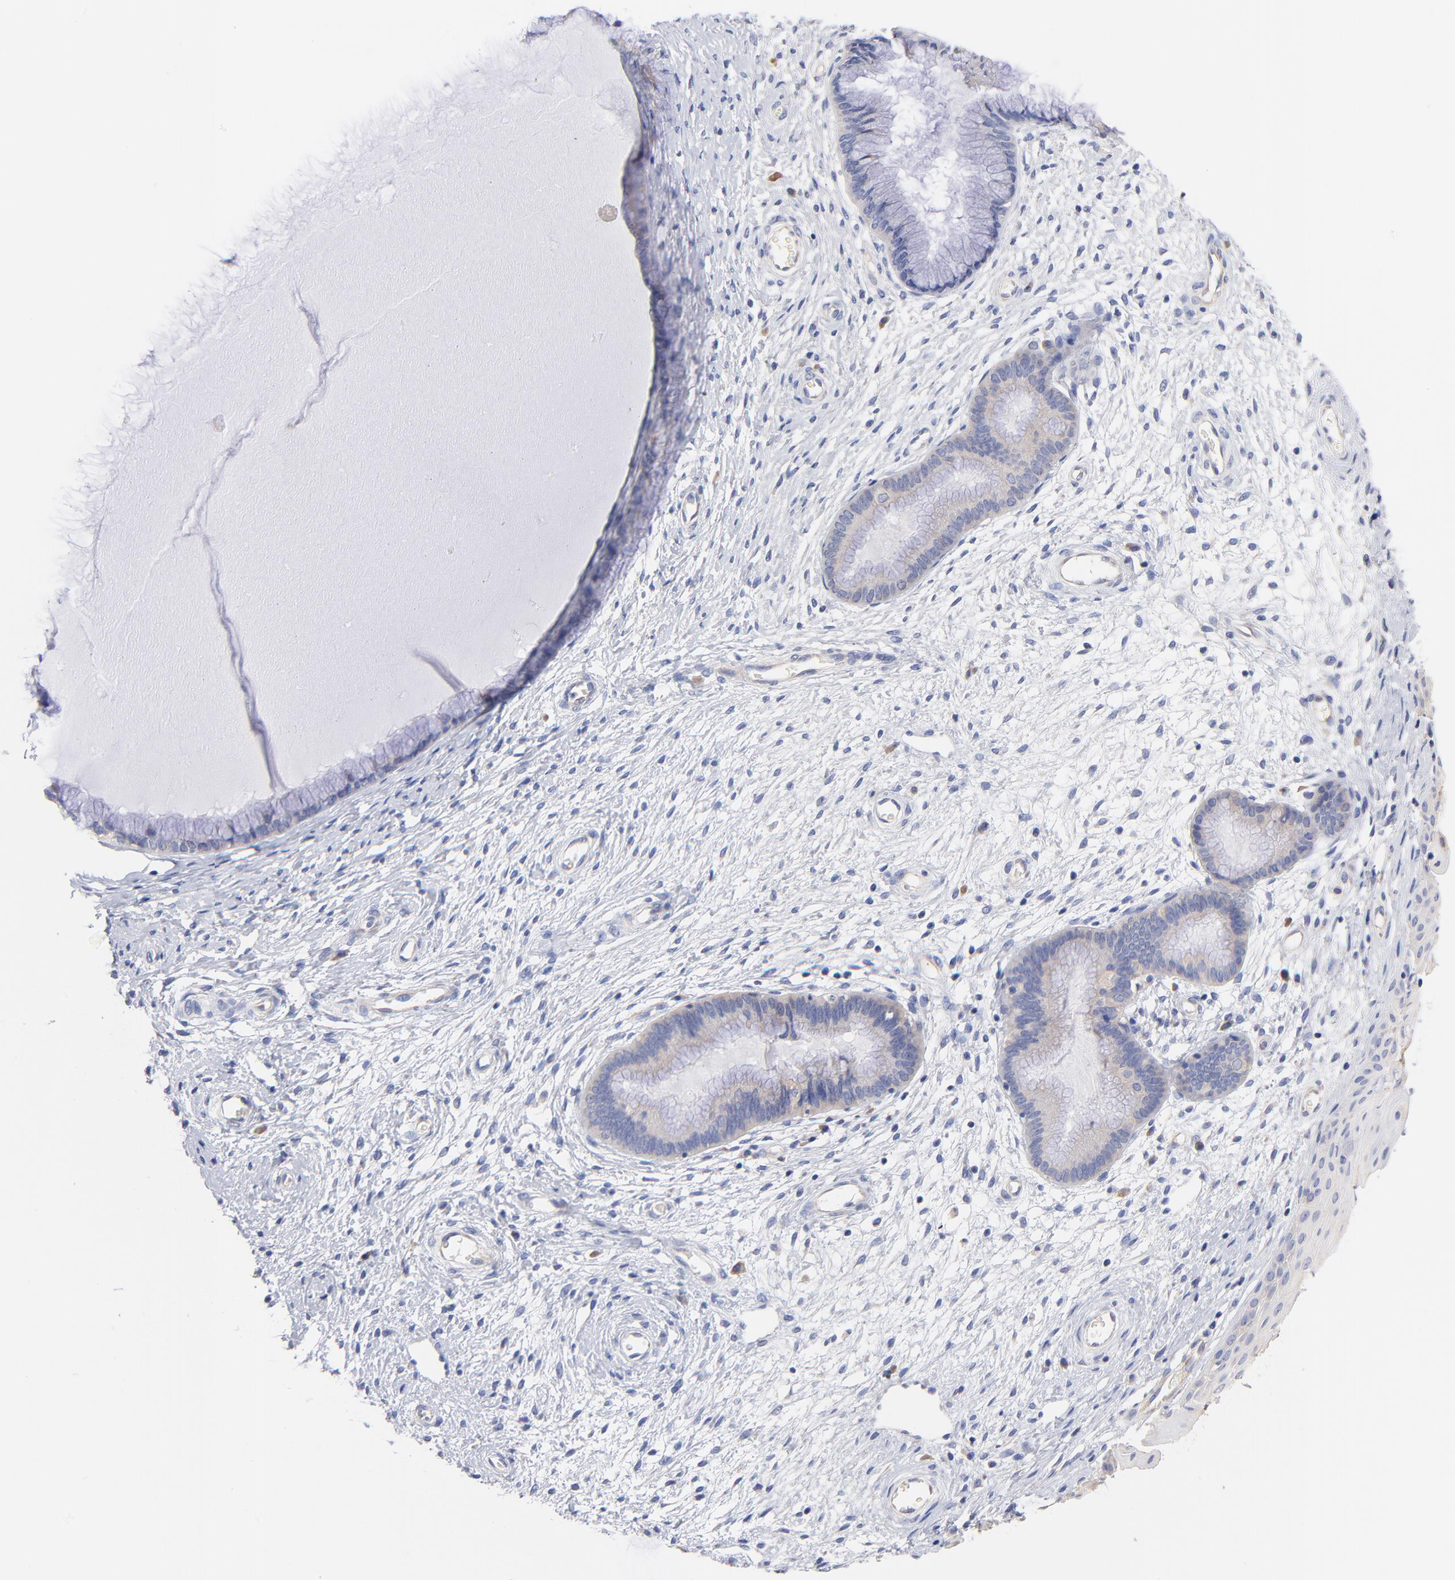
{"staining": {"intensity": "weak", "quantity": ">75%", "location": "cytoplasmic/membranous"}, "tissue": "cervix", "cell_type": "Glandular cells", "image_type": "normal", "snomed": [{"axis": "morphology", "description": "Normal tissue, NOS"}, {"axis": "topography", "description": "Cervix"}], "caption": "The micrograph displays a brown stain indicating the presence of a protein in the cytoplasmic/membranous of glandular cells in cervix. (Stains: DAB (3,3'-diaminobenzidine) in brown, nuclei in blue, Microscopy: brightfield microscopy at high magnification).", "gene": "TNFRSF13C", "patient": {"sex": "female", "age": 55}}